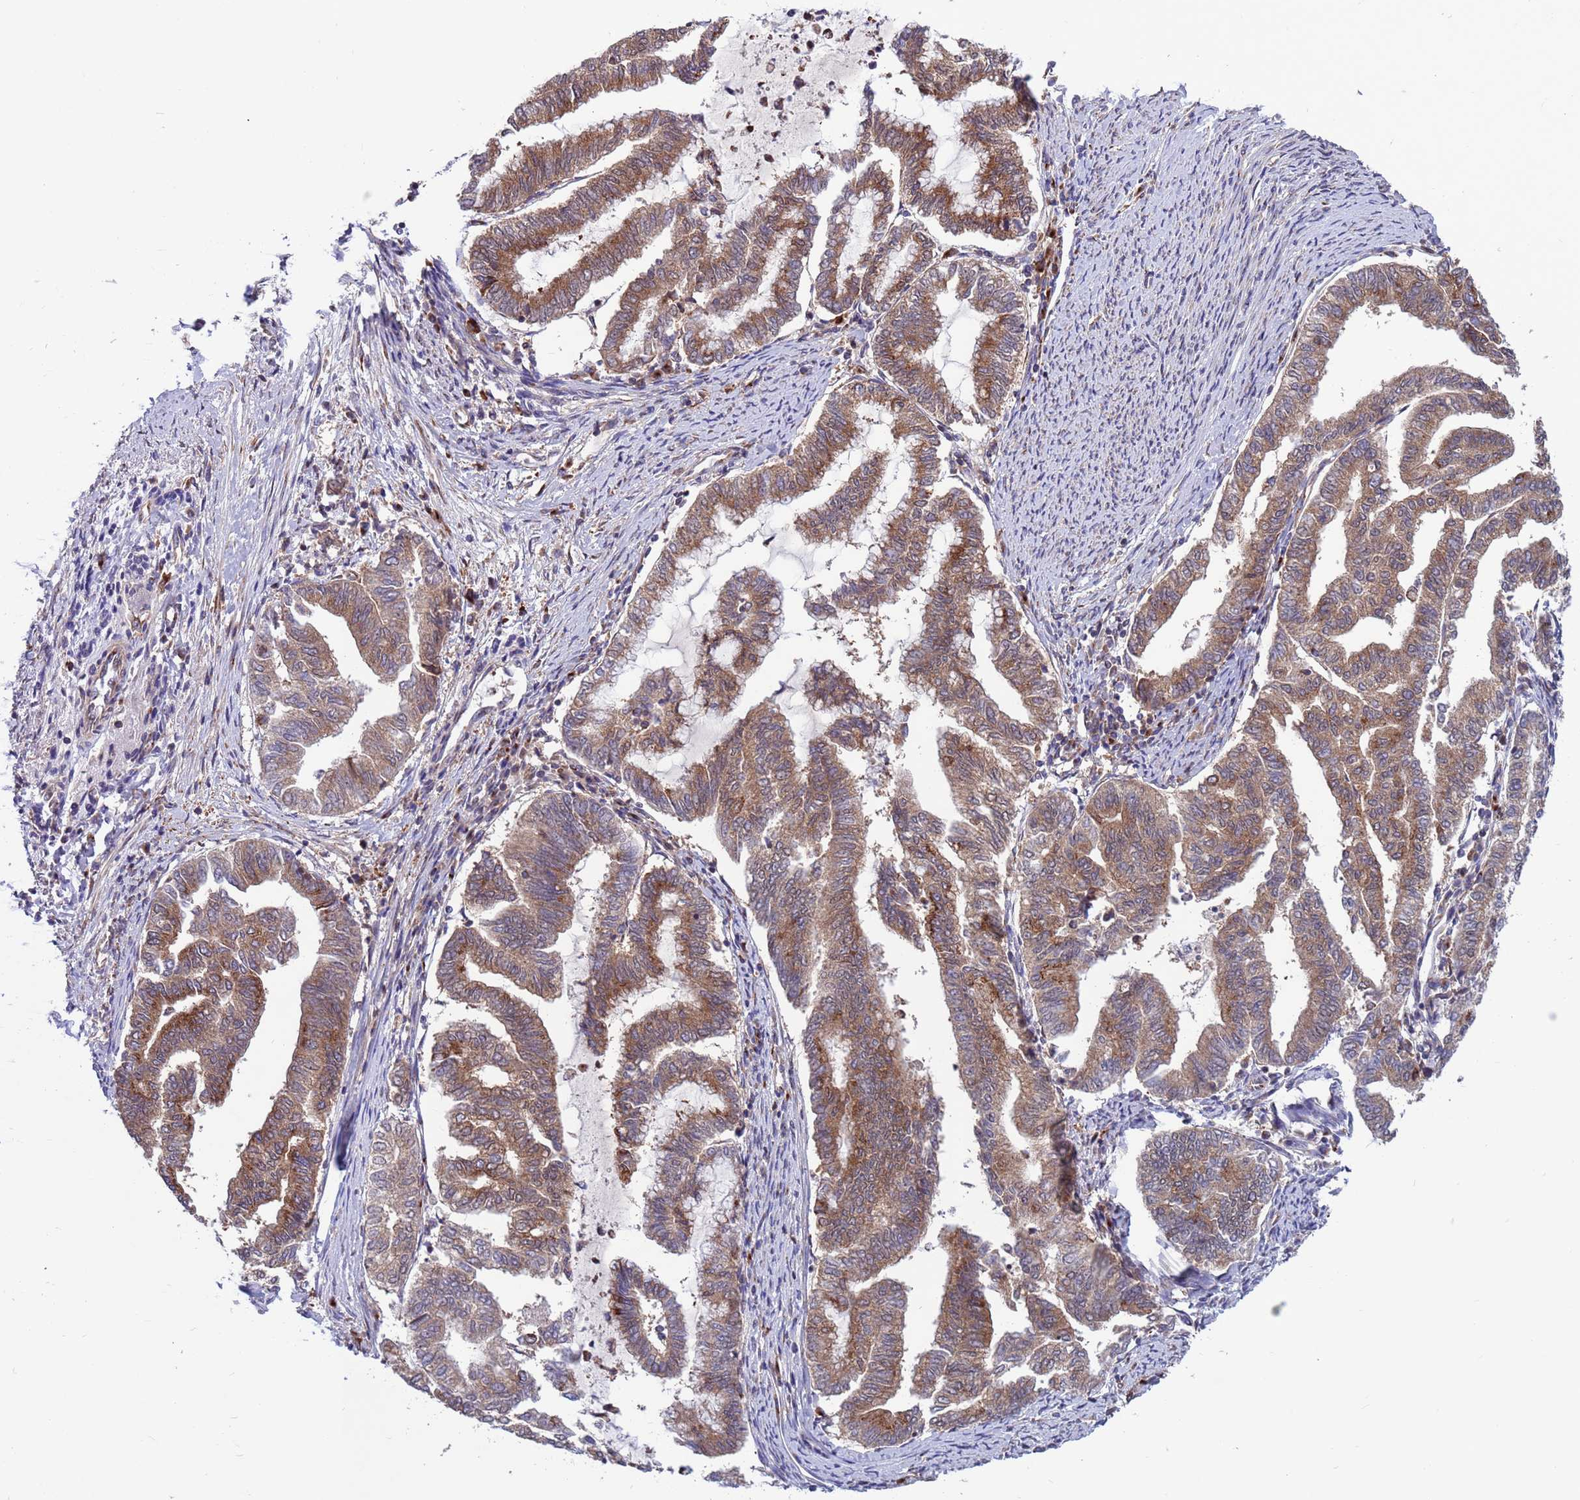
{"staining": {"intensity": "moderate", "quantity": ">75%", "location": "cytoplasmic/membranous"}, "tissue": "endometrial cancer", "cell_type": "Tumor cells", "image_type": "cancer", "snomed": [{"axis": "morphology", "description": "Adenocarcinoma, NOS"}, {"axis": "topography", "description": "Endometrium"}], "caption": "Human endometrial adenocarcinoma stained with a protein marker demonstrates moderate staining in tumor cells.", "gene": "ZC3HAV1", "patient": {"sex": "female", "age": 79}}